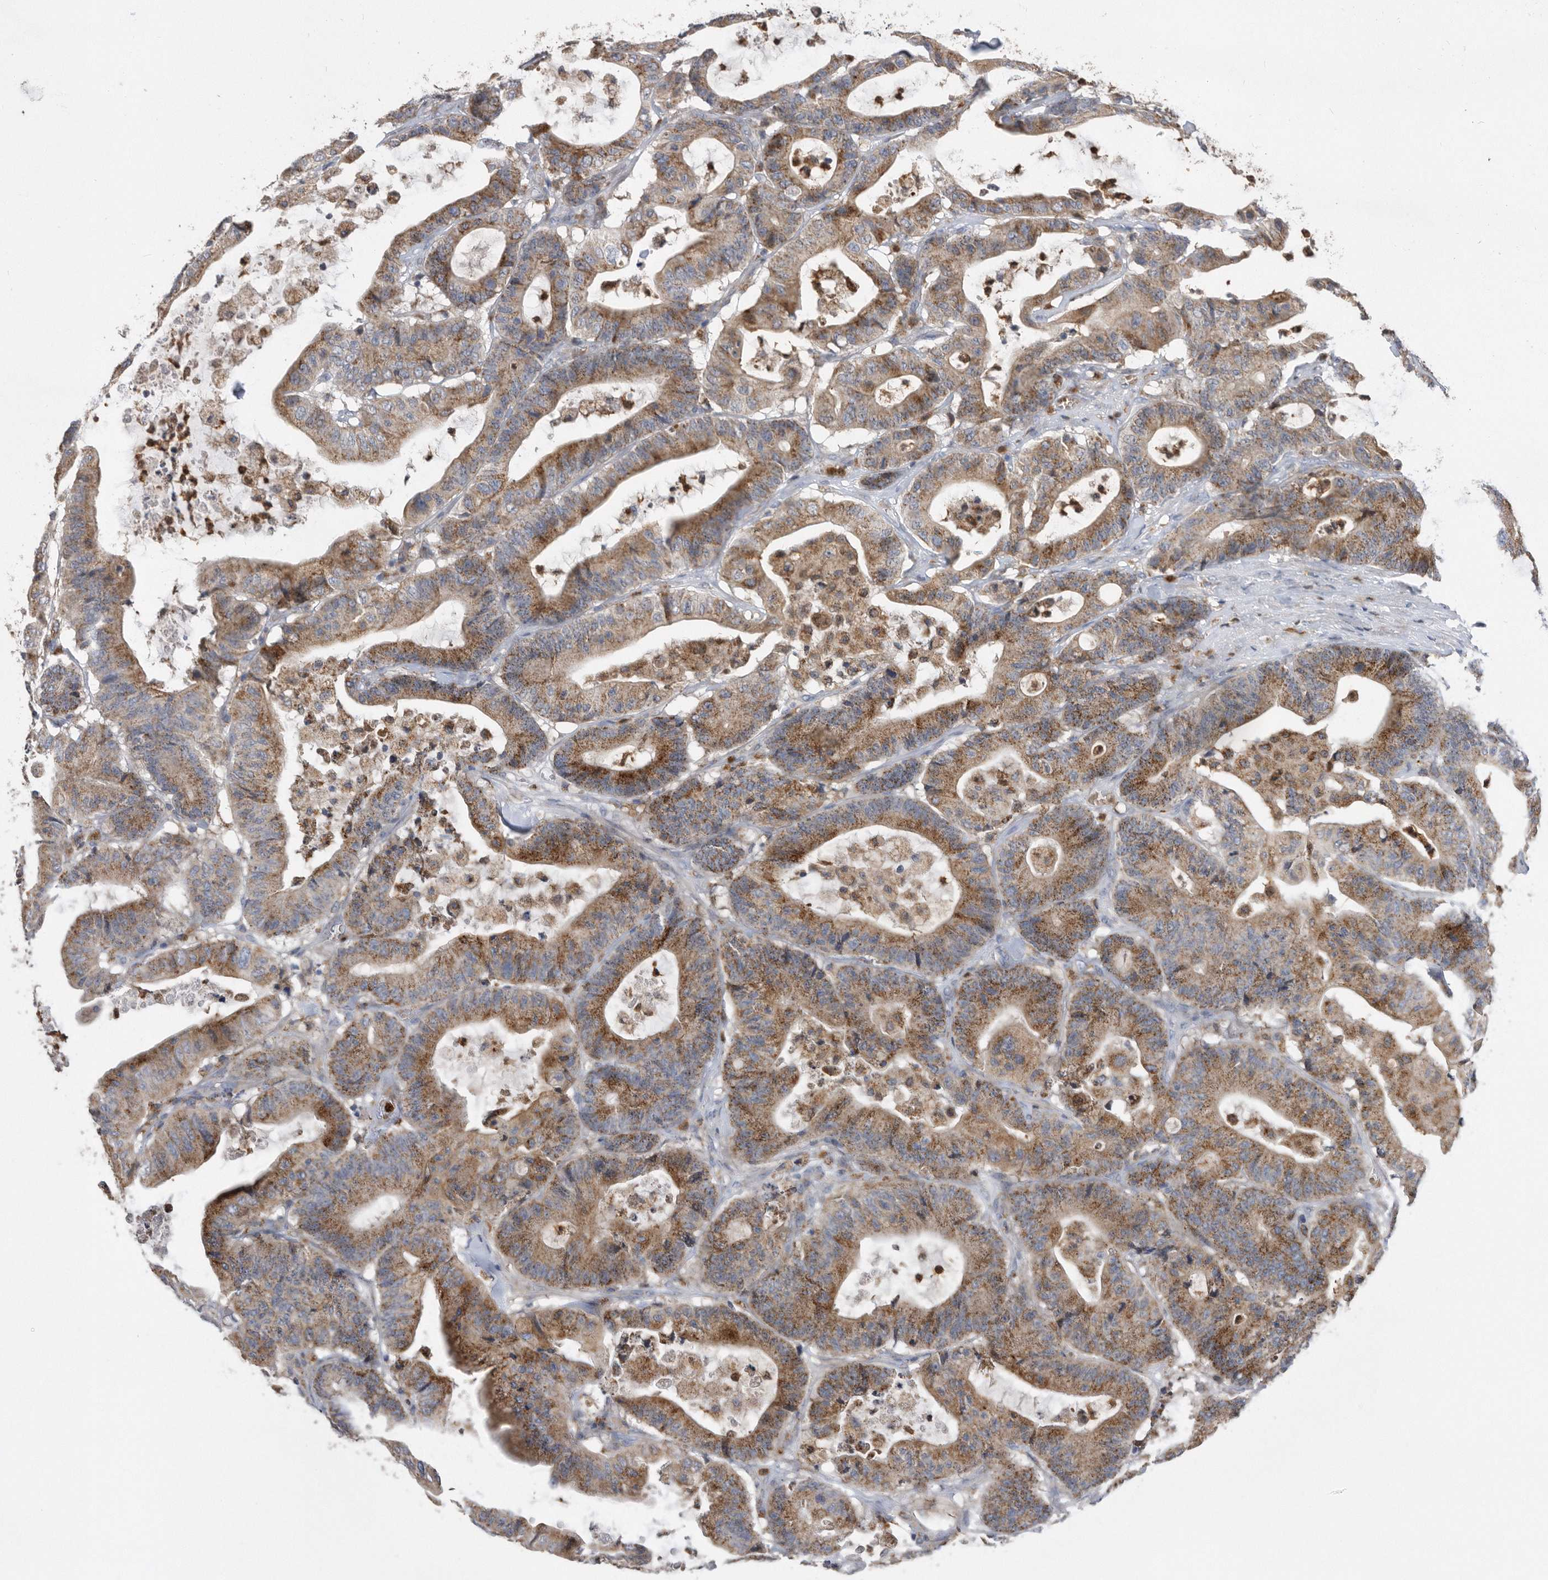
{"staining": {"intensity": "moderate", "quantity": ">75%", "location": "cytoplasmic/membranous"}, "tissue": "colorectal cancer", "cell_type": "Tumor cells", "image_type": "cancer", "snomed": [{"axis": "morphology", "description": "Adenocarcinoma, NOS"}, {"axis": "topography", "description": "Colon"}], "caption": "The photomicrograph demonstrates a brown stain indicating the presence of a protein in the cytoplasmic/membranous of tumor cells in colorectal cancer.", "gene": "CRISPLD2", "patient": {"sex": "female", "age": 84}}